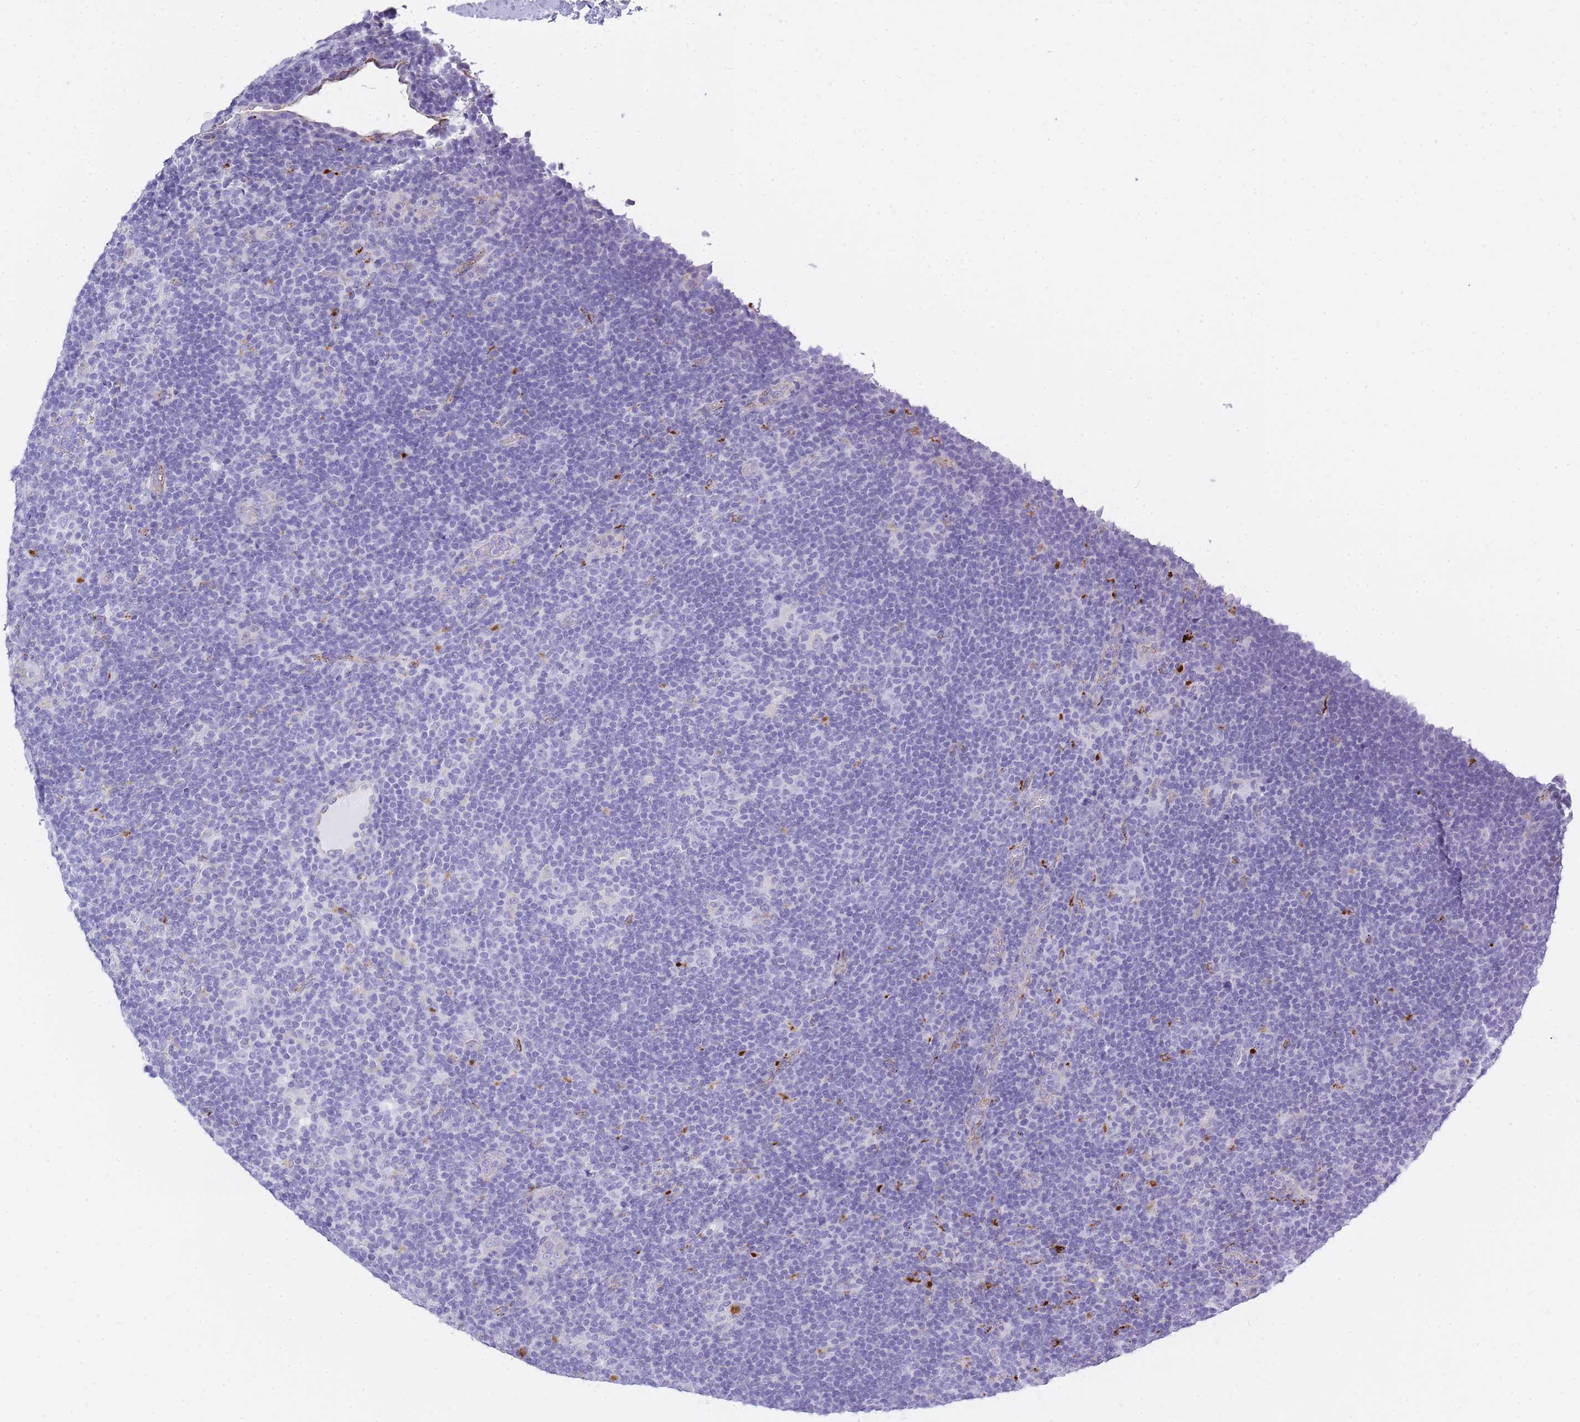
{"staining": {"intensity": "negative", "quantity": "none", "location": "none"}, "tissue": "lymphoma", "cell_type": "Tumor cells", "image_type": "cancer", "snomed": [{"axis": "morphology", "description": "Hodgkin's disease, NOS"}, {"axis": "topography", "description": "Lymph node"}], "caption": "Immunohistochemical staining of human lymphoma displays no significant positivity in tumor cells.", "gene": "RHO", "patient": {"sex": "female", "age": 57}}